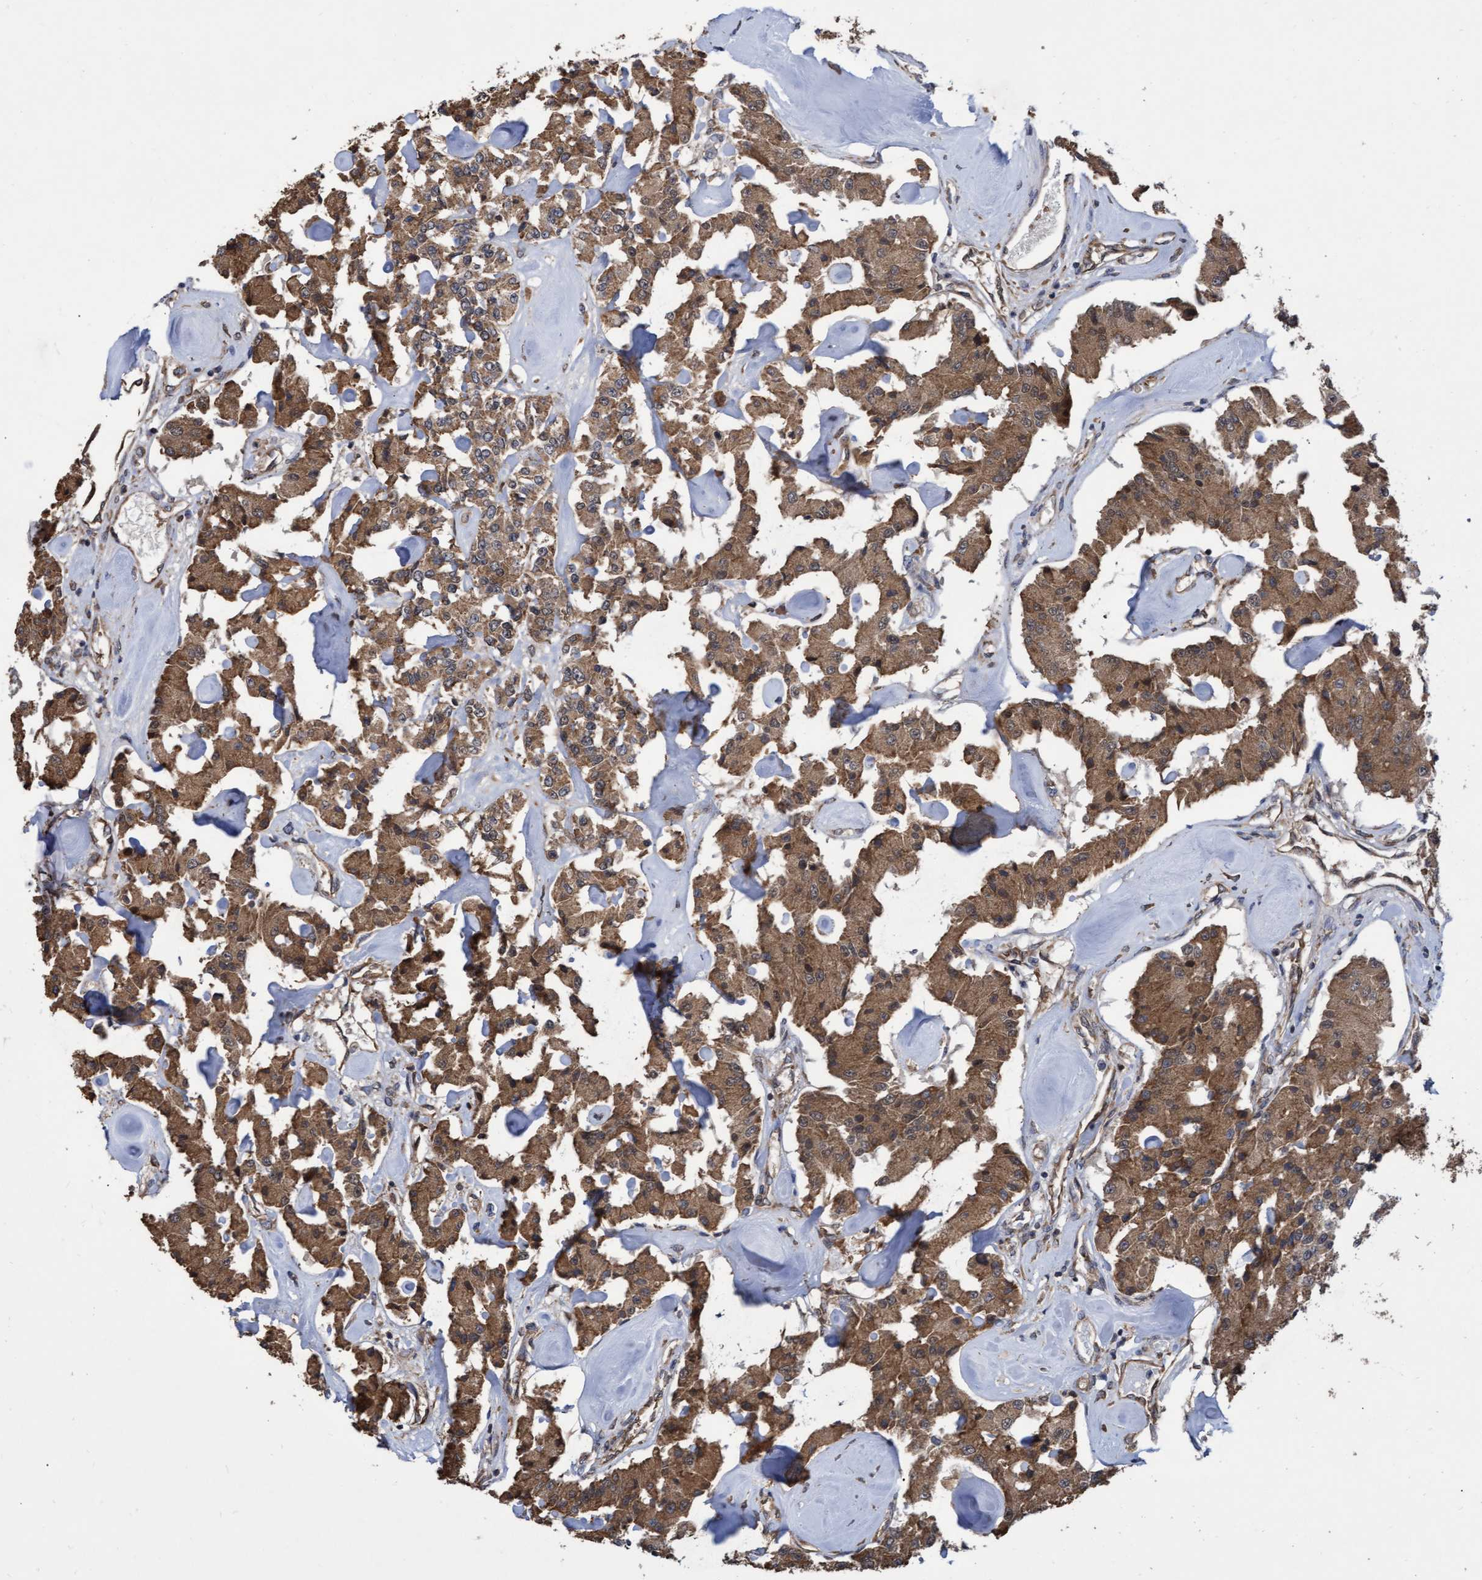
{"staining": {"intensity": "moderate", "quantity": ">75%", "location": "cytoplasmic/membranous"}, "tissue": "carcinoid", "cell_type": "Tumor cells", "image_type": "cancer", "snomed": [{"axis": "morphology", "description": "Carcinoid, malignant, NOS"}, {"axis": "topography", "description": "Pancreas"}], "caption": "This is a photomicrograph of immunohistochemistry staining of carcinoid (malignant), which shows moderate expression in the cytoplasmic/membranous of tumor cells.", "gene": "ABCF2", "patient": {"sex": "male", "age": 41}}